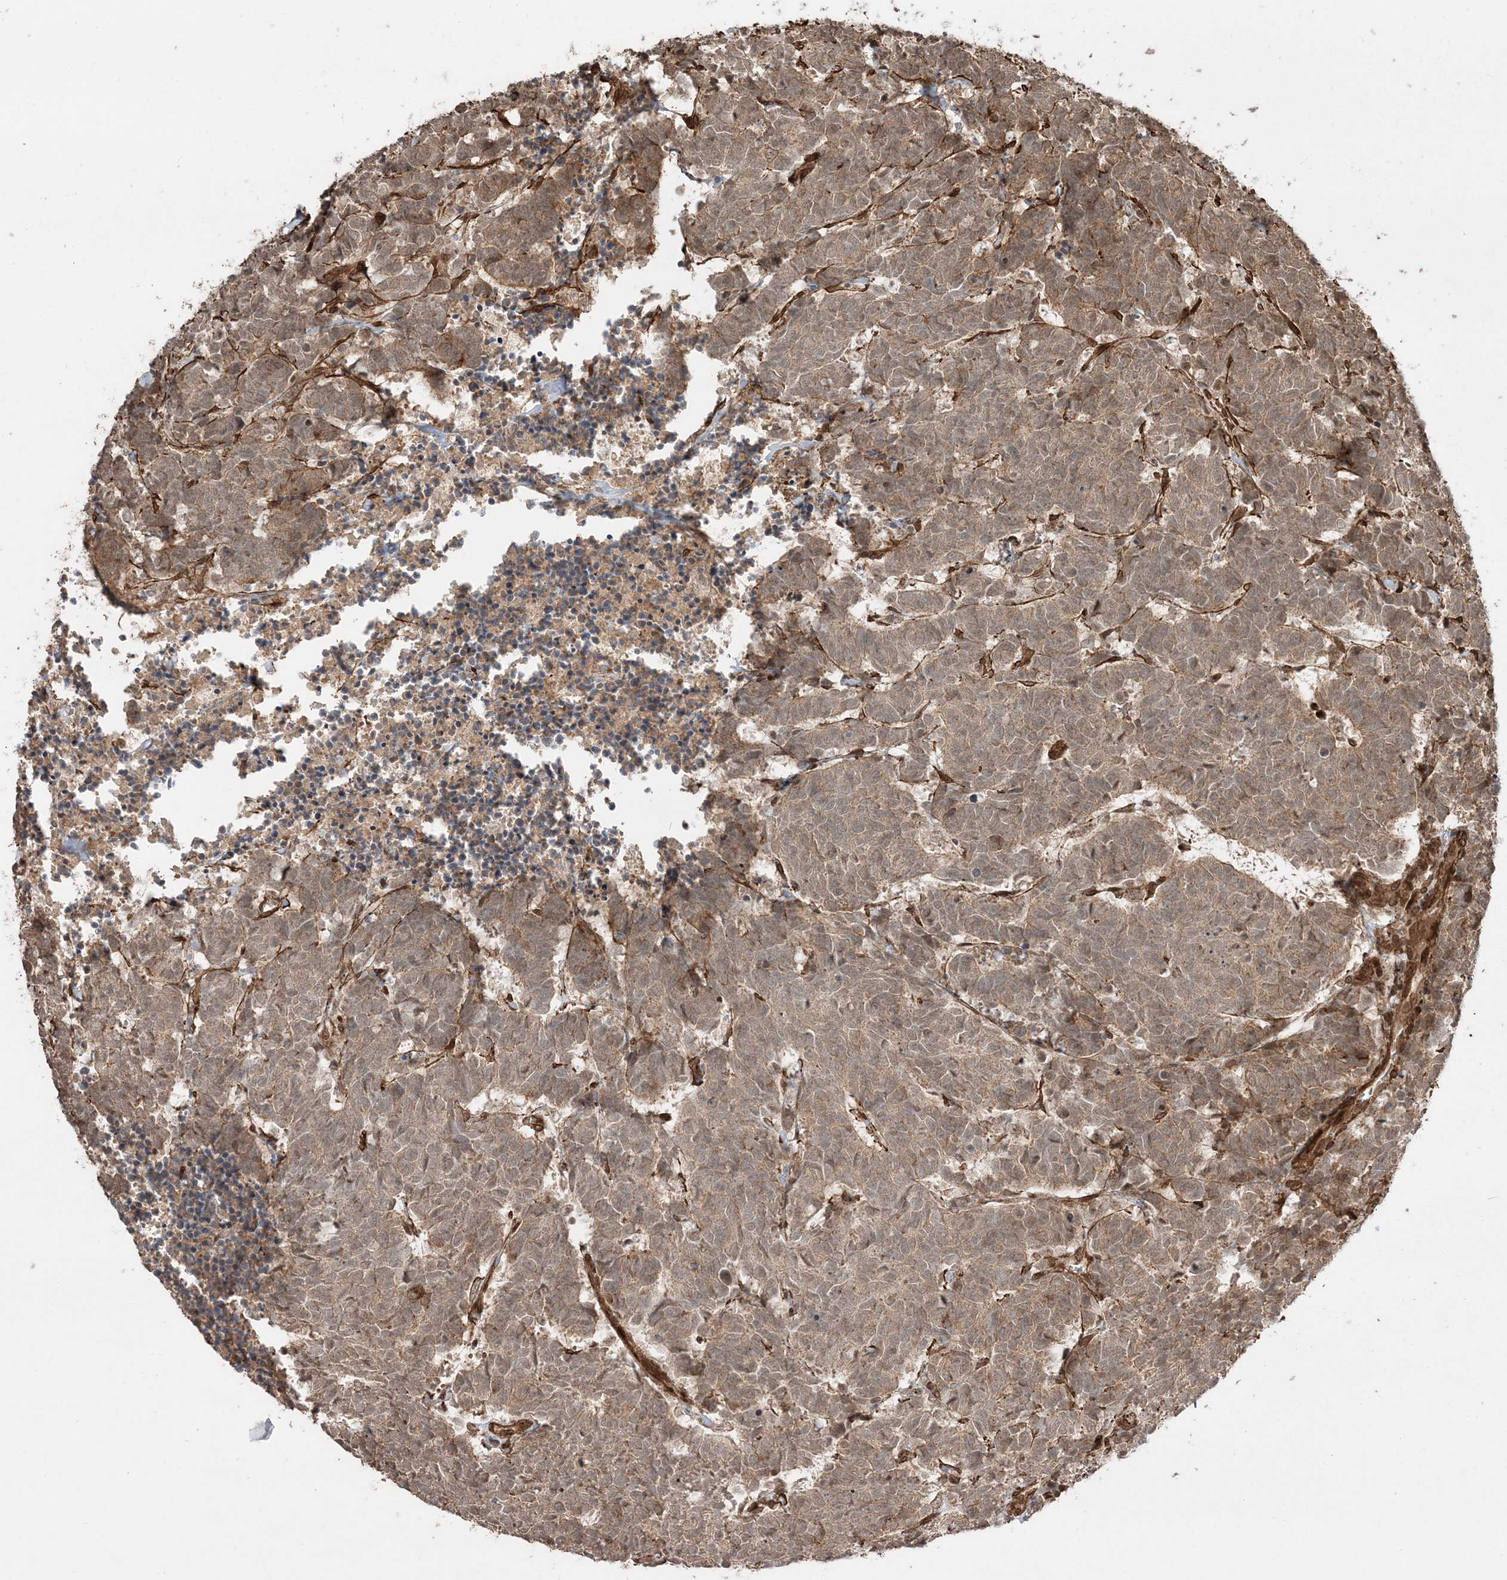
{"staining": {"intensity": "weak", "quantity": ">75%", "location": "cytoplasmic/membranous,nuclear"}, "tissue": "carcinoid", "cell_type": "Tumor cells", "image_type": "cancer", "snomed": [{"axis": "morphology", "description": "Carcinoma, NOS"}, {"axis": "morphology", "description": "Carcinoid, malignant, NOS"}, {"axis": "topography", "description": "Urinary bladder"}], "caption": "There is low levels of weak cytoplasmic/membranous and nuclear positivity in tumor cells of carcinoma, as demonstrated by immunohistochemical staining (brown color).", "gene": "ETAA1", "patient": {"sex": "male", "age": 57}}